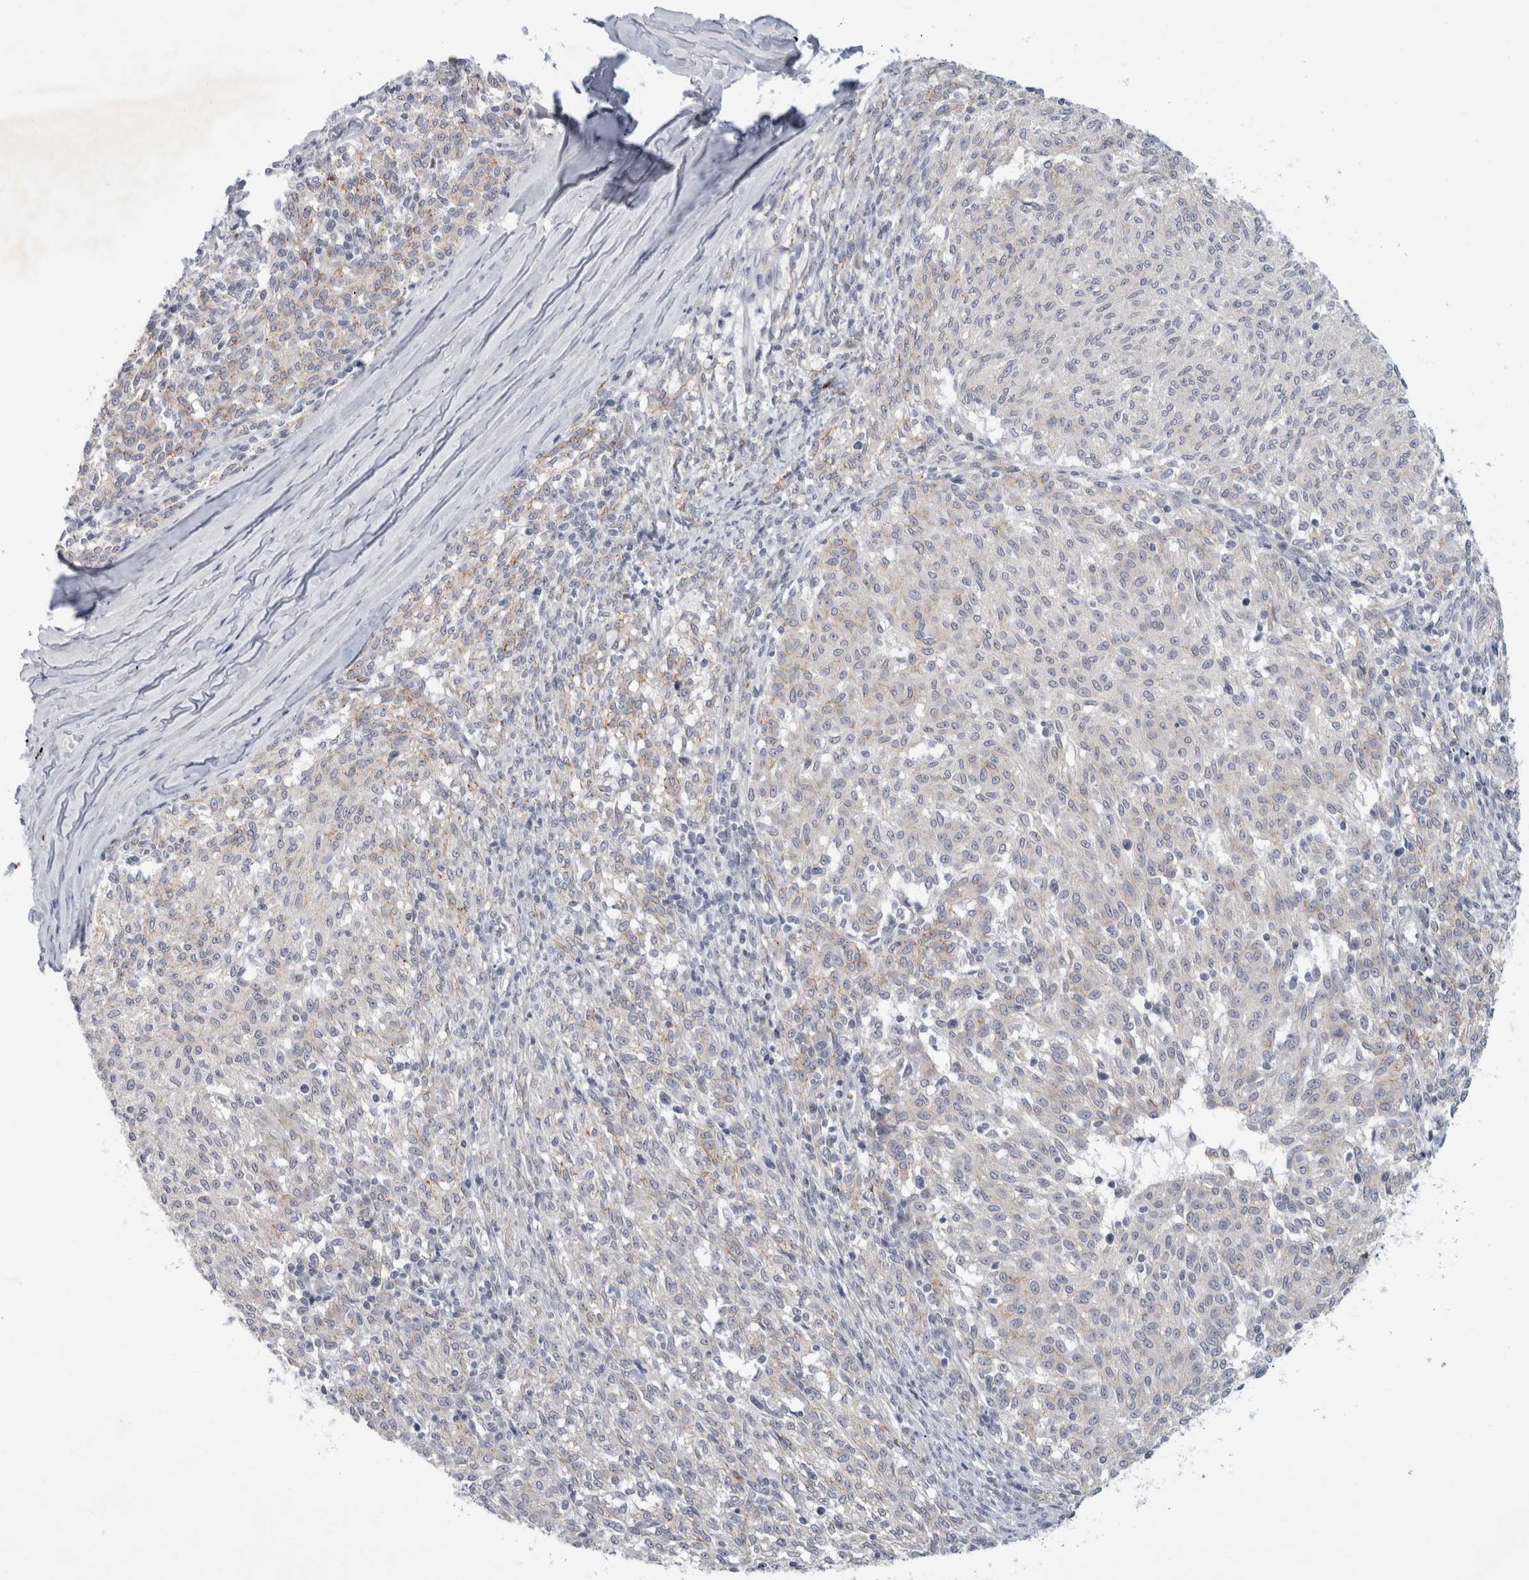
{"staining": {"intensity": "weak", "quantity": "<25%", "location": "cytoplasmic/membranous"}, "tissue": "melanoma", "cell_type": "Tumor cells", "image_type": "cancer", "snomed": [{"axis": "morphology", "description": "Malignant melanoma, NOS"}, {"axis": "topography", "description": "Skin"}], "caption": "The IHC micrograph has no significant expression in tumor cells of malignant melanoma tissue.", "gene": "NIPA1", "patient": {"sex": "female", "age": 72}}